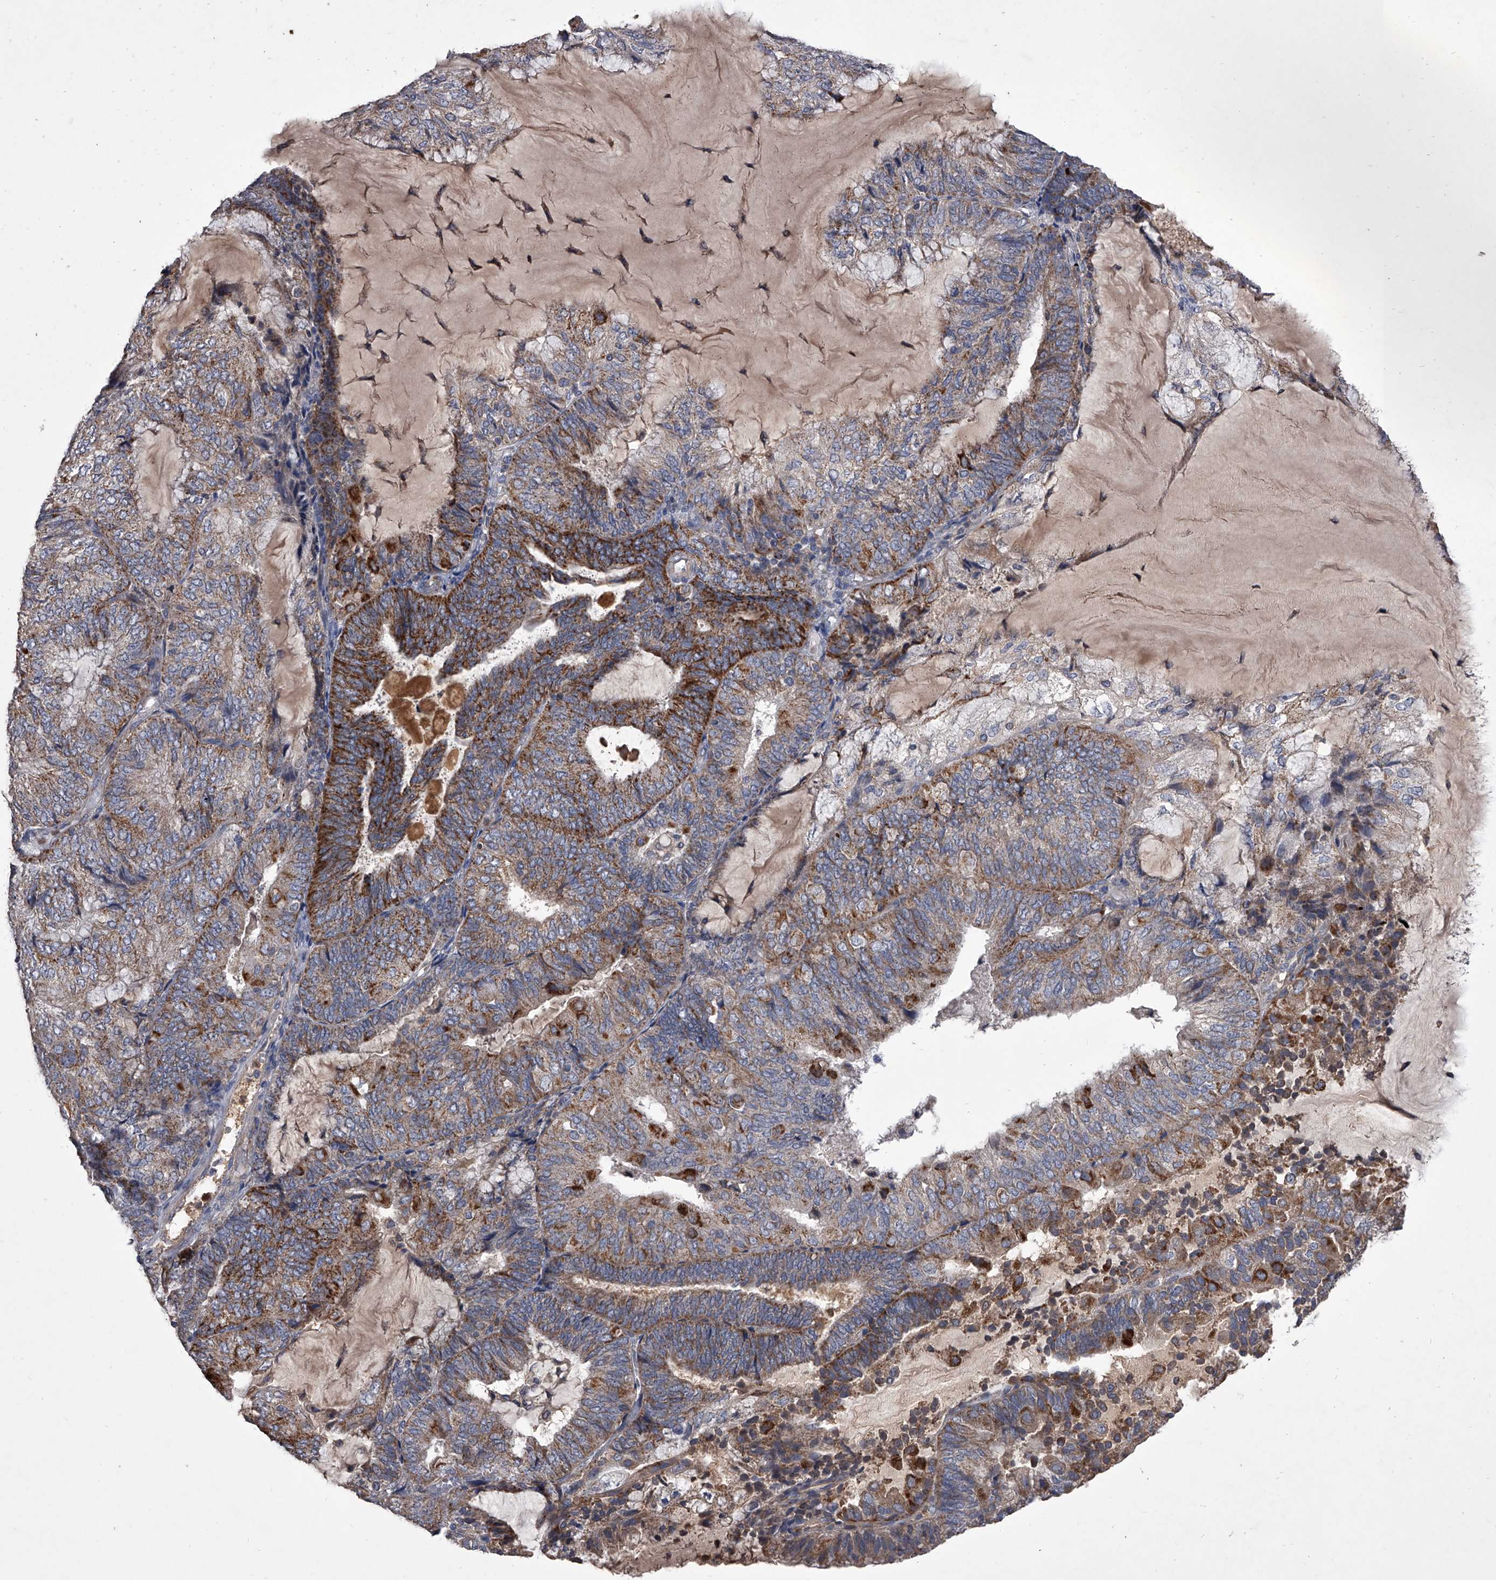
{"staining": {"intensity": "moderate", "quantity": "25%-75%", "location": "cytoplasmic/membranous"}, "tissue": "endometrial cancer", "cell_type": "Tumor cells", "image_type": "cancer", "snomed": [{"axis": "morphology", "description": "Adenocarcinoma, NOS"}, {"axis": "topography", "description": "Endometrium"}], "caption": "A brown stain labels moderate cytoplasmic/membranous expression of a protein in human adenocarcinoma (endometrial) tumor cells. The staining was performed using DAB (3,3'-diaminobenzidine), with brown indicating positive protein expression. Nuclei are stained blue with hematoxylin.", "gene": "NRP1", "patient": {"sex": "female", "age": 81}}